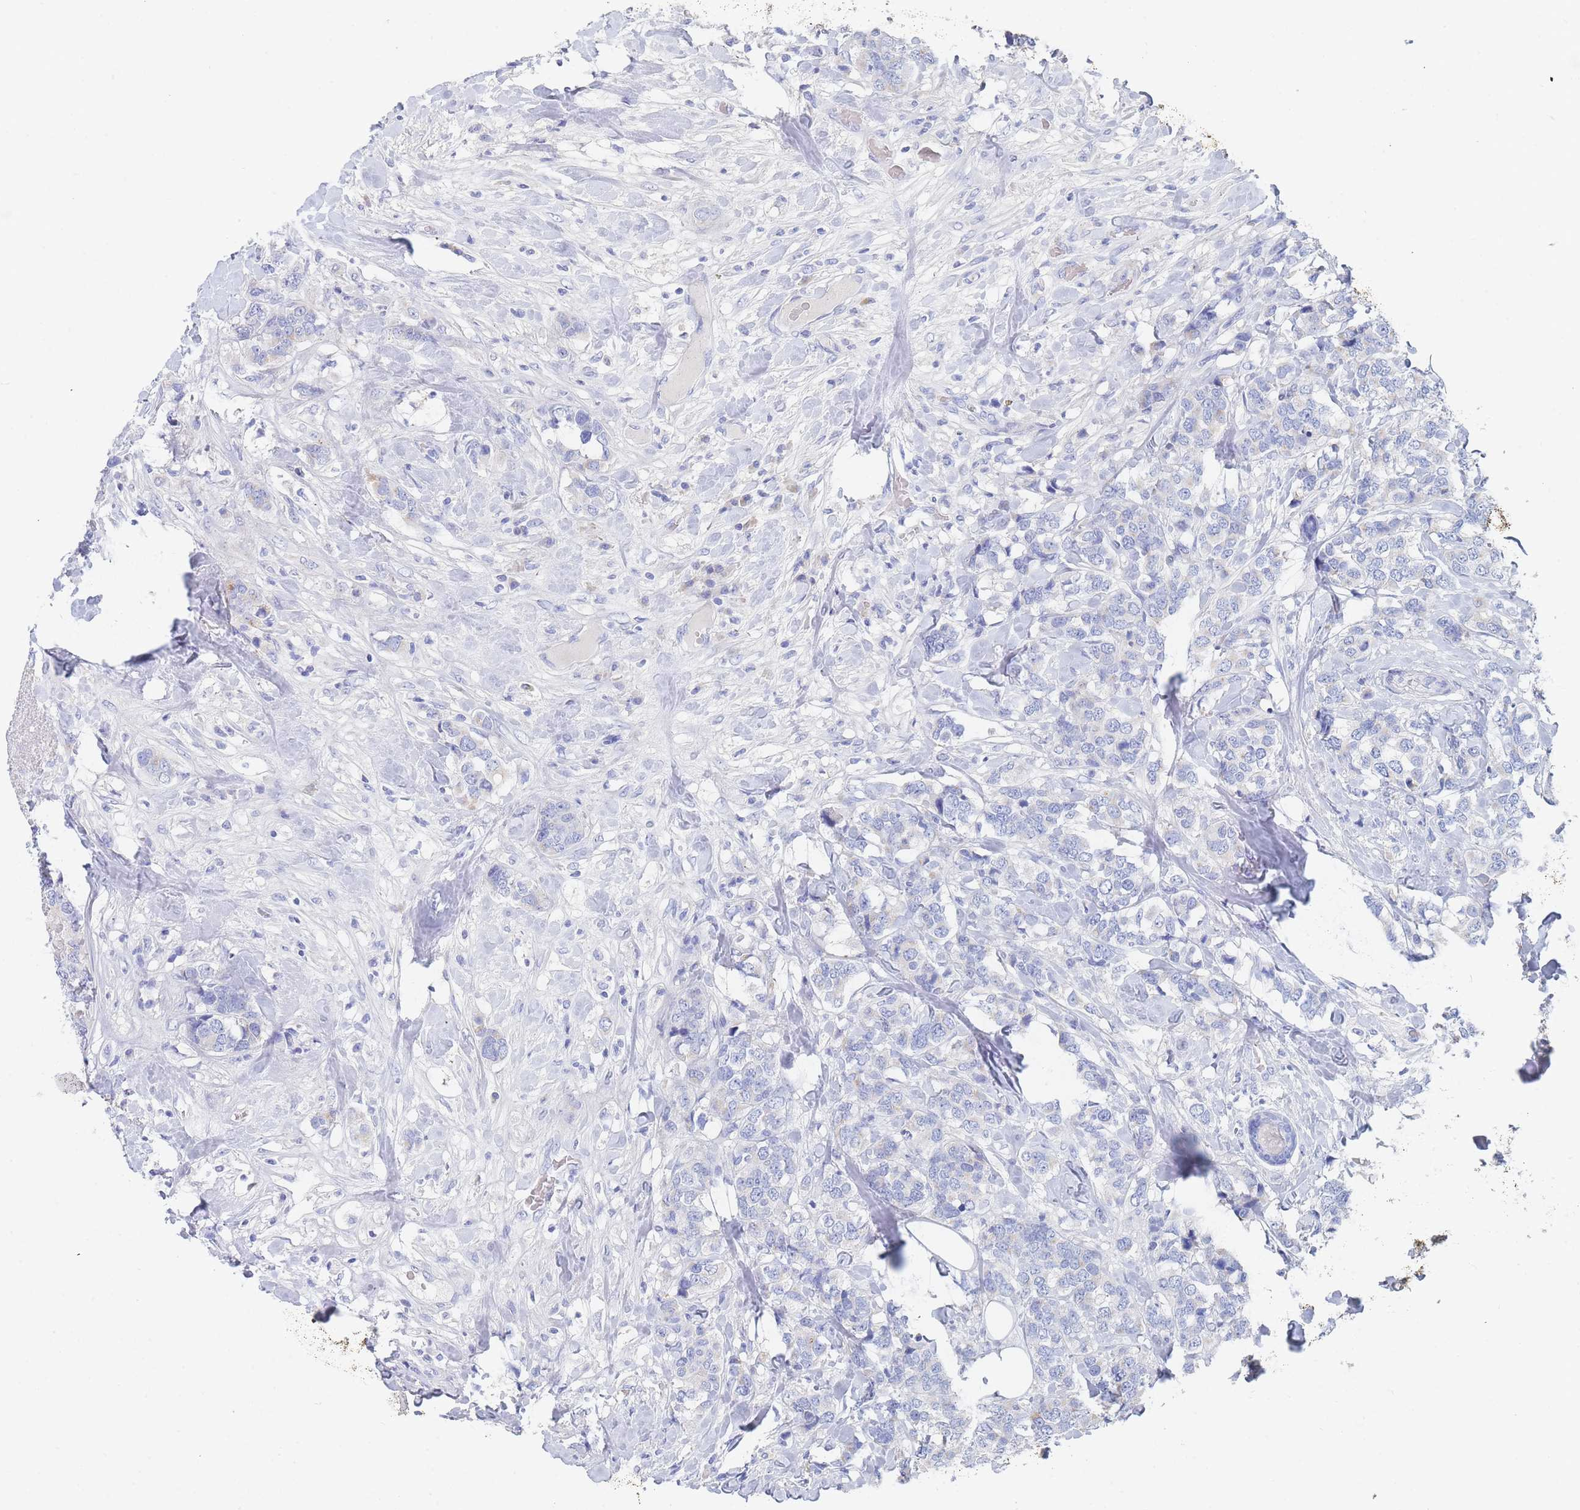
{"staining": {"intensity": "negative", "quantity": "none", "location": "none"}, "tissue": "breast cancer", "cell_type": "Tumor cells", "image_type": "cancer", "snomed": [{"axis": "morphology", "description": "Lobular carcinoma"}, {"axis": "topography", "description": "Breast"}], "caption": "A micrograph of lobular carcinoma (breast) stained for a protein demonstrates no brown staining in tumor cells.", "gene": "SLC25A35", "patient": {"sex": "female", "age": 59}}